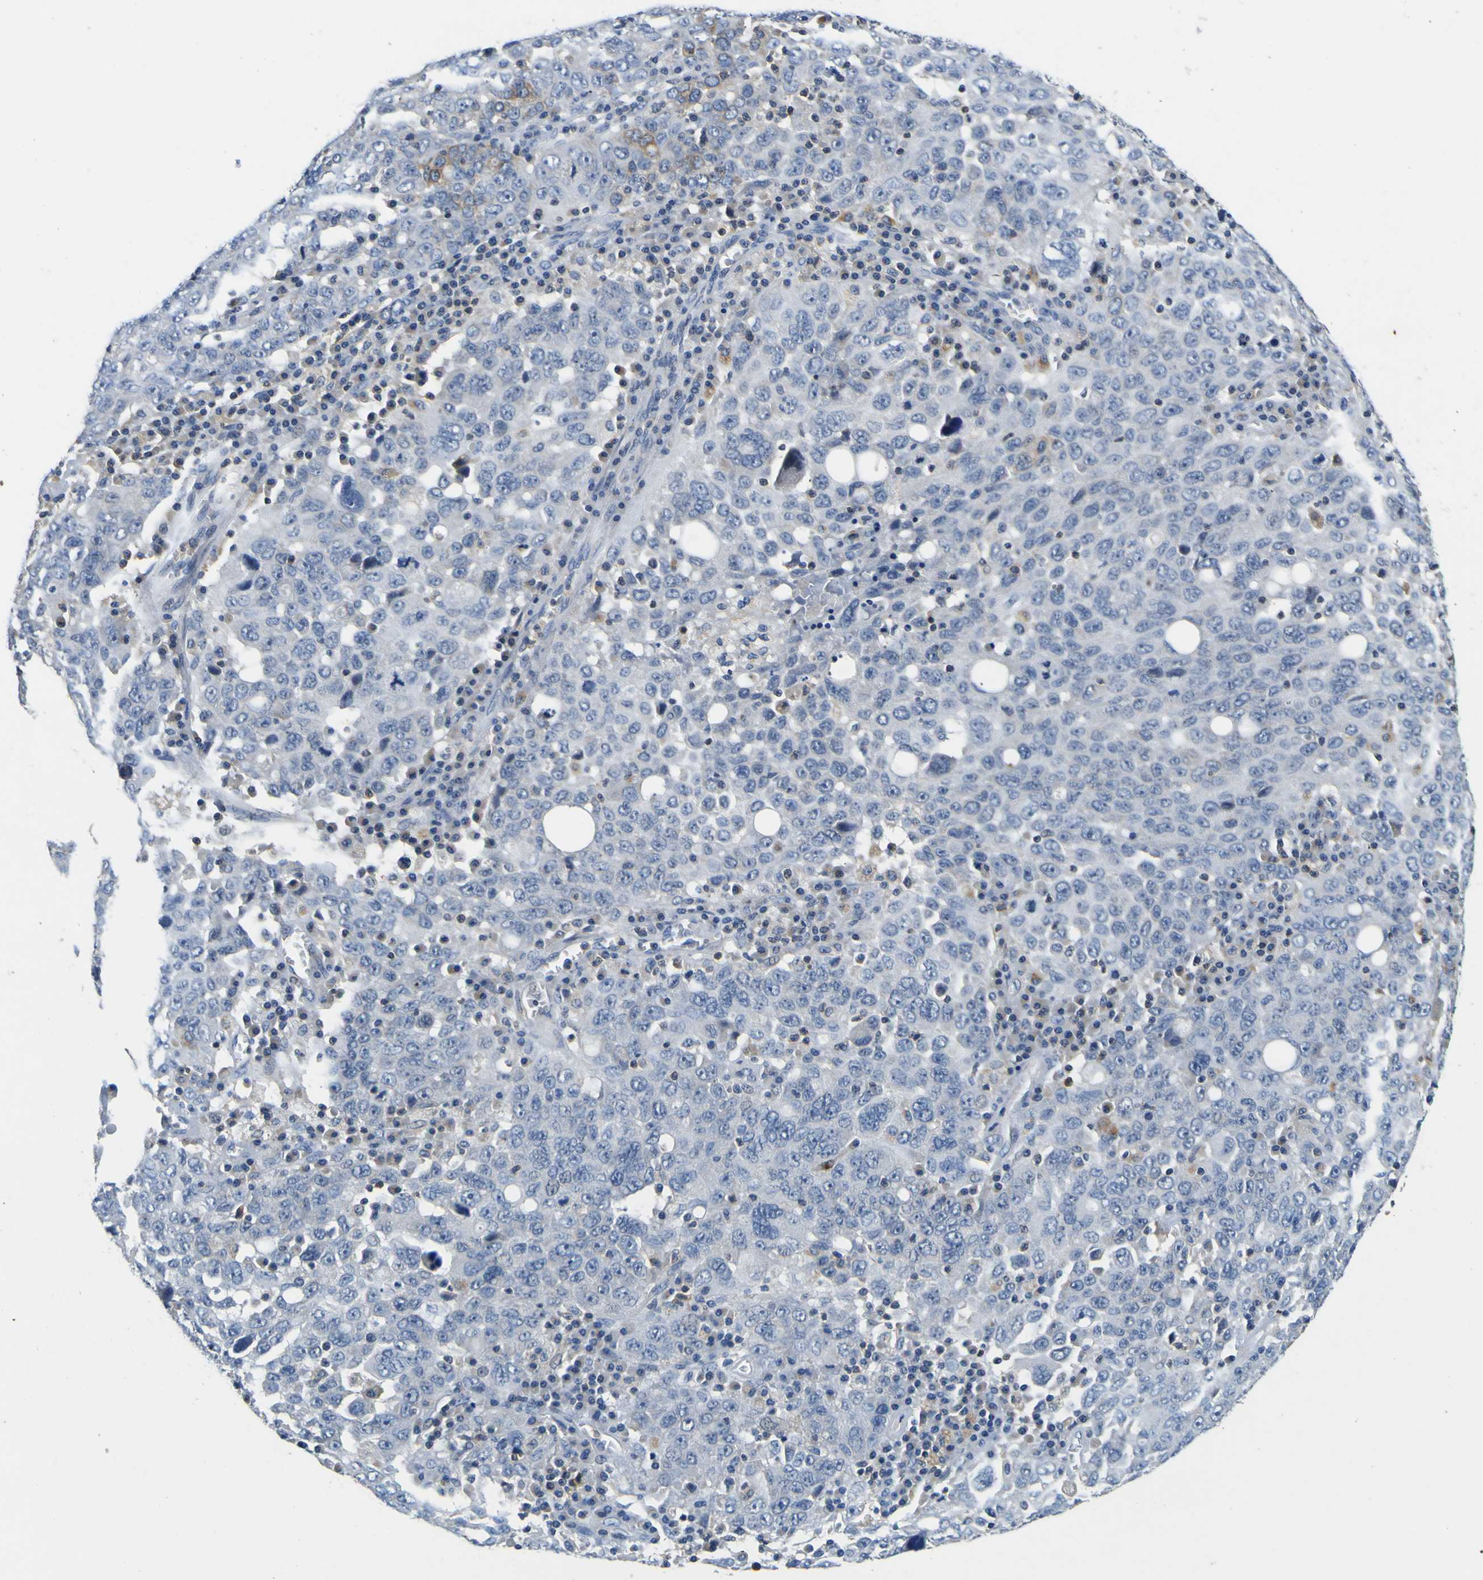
{"staining": {"intensity": "weak", "quantity": "<25%", "location": "cytoplasmic/membranous"}, "tissue": "ovarian cancer", "cell_type": "Tumor cells", "image_type": "cancer", "snomed": [{"axis": "morphology", "description": "Carcinoma, endometroid"}, {"axis": "topography", "description": "Ovary"}], "caption": "Human ovarian endometroid carcinoma stained for a protein using immunohistochemistry (IHC) exhibits no expression in tumor cells.", "gene": "TNIK", "patient": {"sex": "female", "age": 62}}